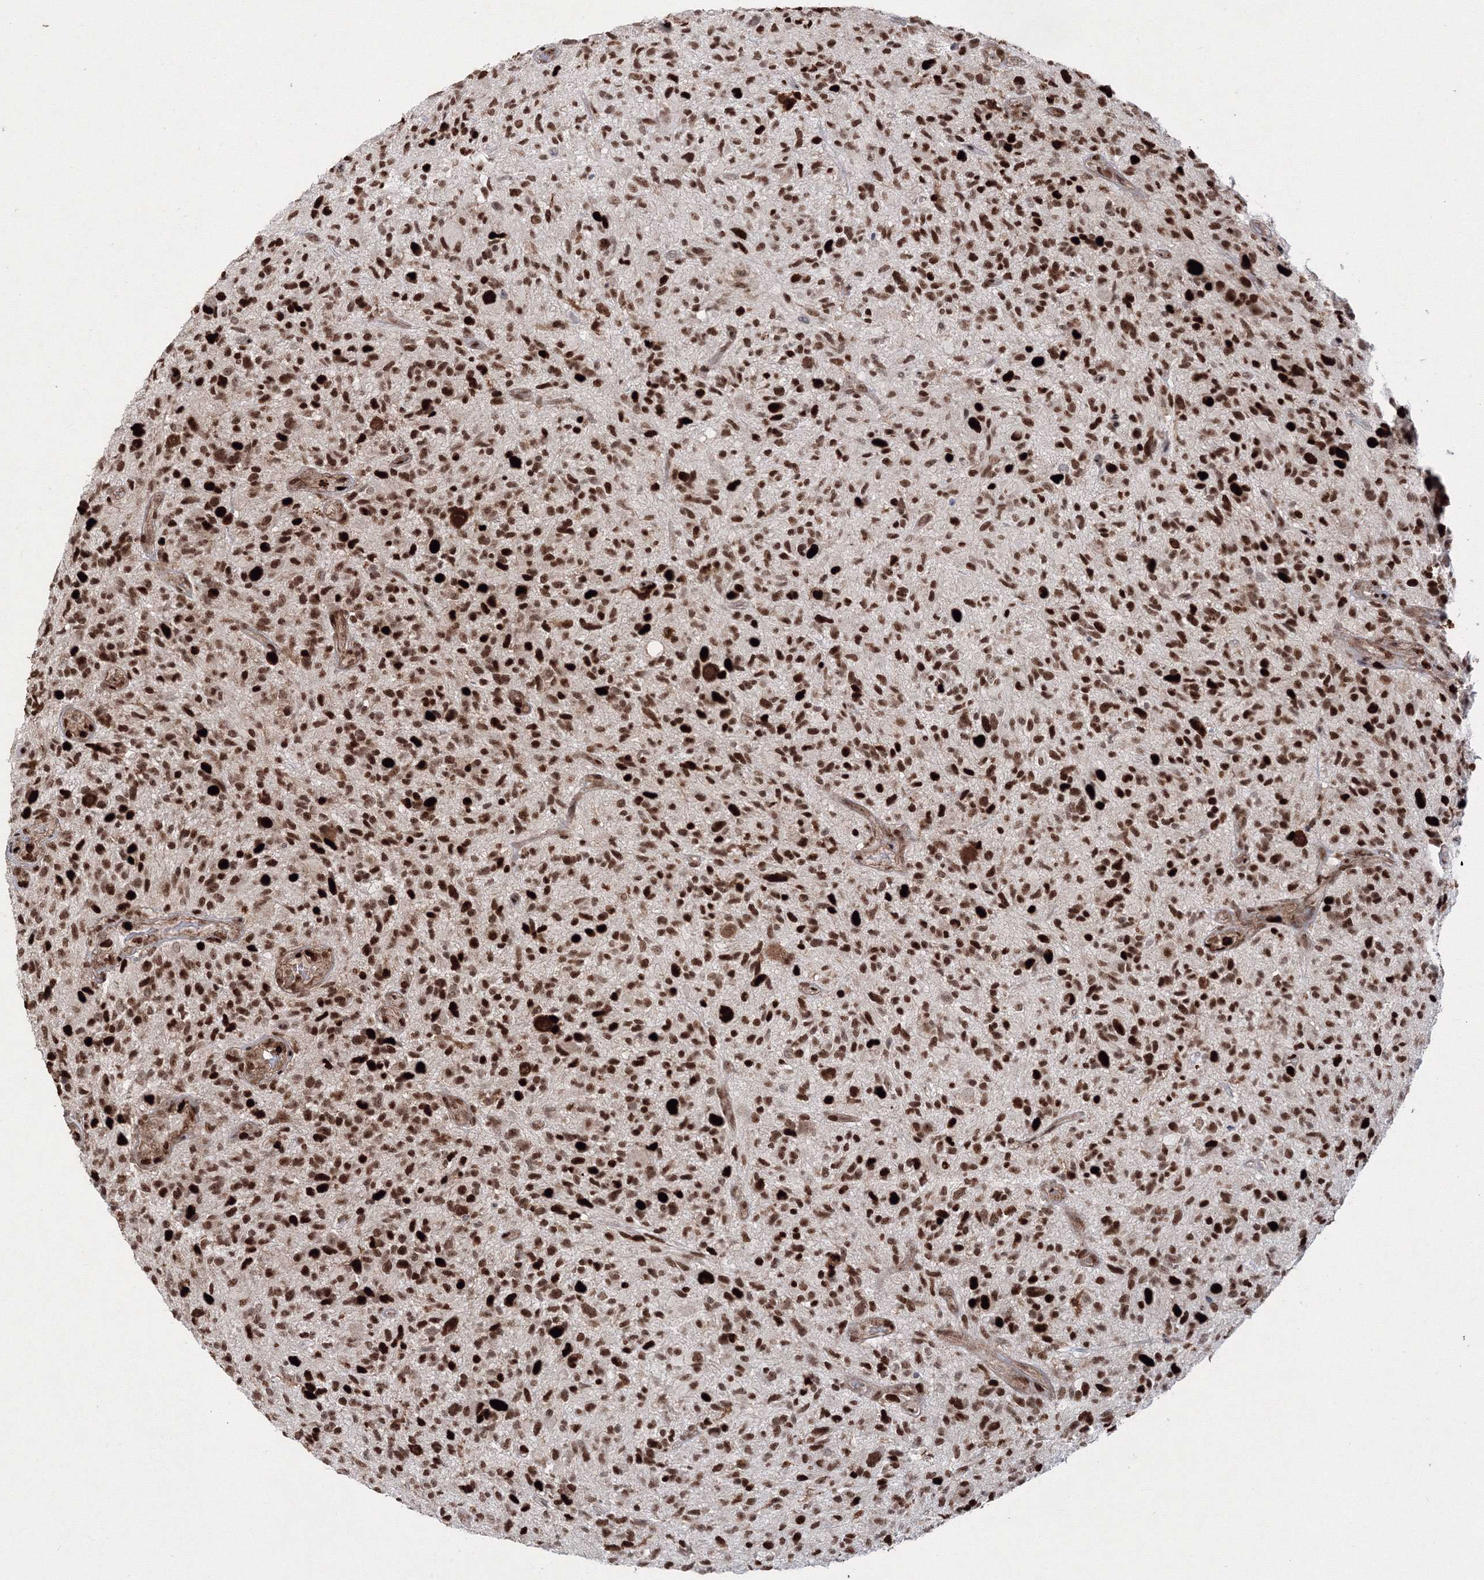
{"staining": {"intensity": "strong", "quantity": ">75%", "location": "nuclear"}, "tissue": "glioma", "cell_type": "Tumor cells", "image_type": "cancer", "snomed": [{"axis": "morphology", "description": "Glioma, malignant, High grade"}, {"axis": "topography", "description": "Brain"}], "caption": "Protein staining of malignant glioma (high-grade) tissue shows strong nuclear expression in about >75% of tumor cells. (DAB IHC with brightfield microscopy, high magnification).", "gene": "LIG1", "patient": {"sex": "male", "age": 47}}